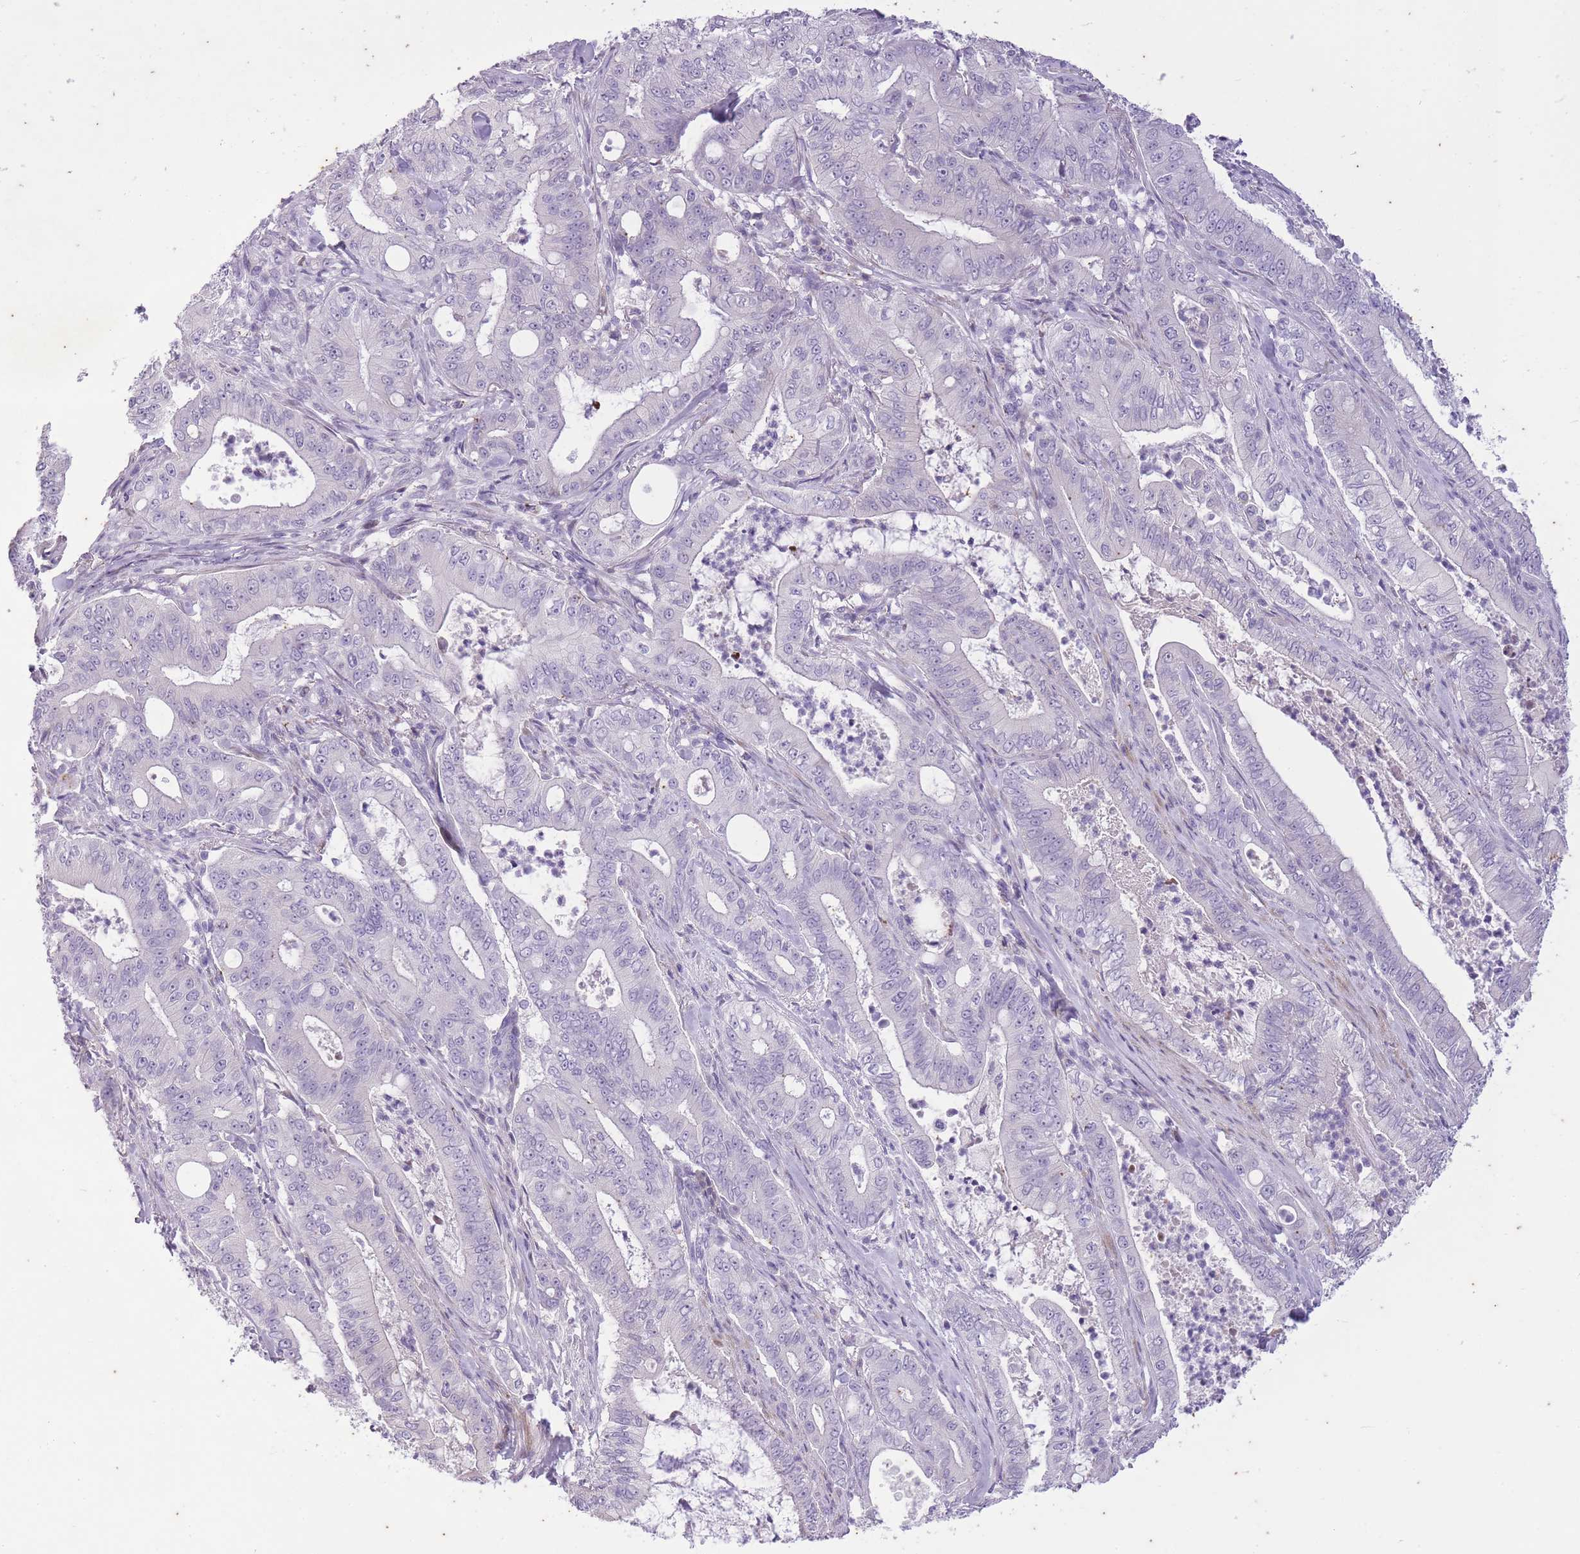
{"staining": {"intensity": "negative", "quantity": "none", "location": "none"}, "tissue": "pancreatic cancer", "cell_type": "Tumor cells", "image_type": "cancer", "snomed": [{"axis": "morphology", "description": "Adenocarcinoma, NOS"}, {"axis": "topography", "description": "Pancreas"}], "caption": "The micrograph demonstrates no staining of tumor cells in pancreatic adenocarcinoma.", "gene": "CNTNAP3", "patient": {"sex": "male", "age": 71}}